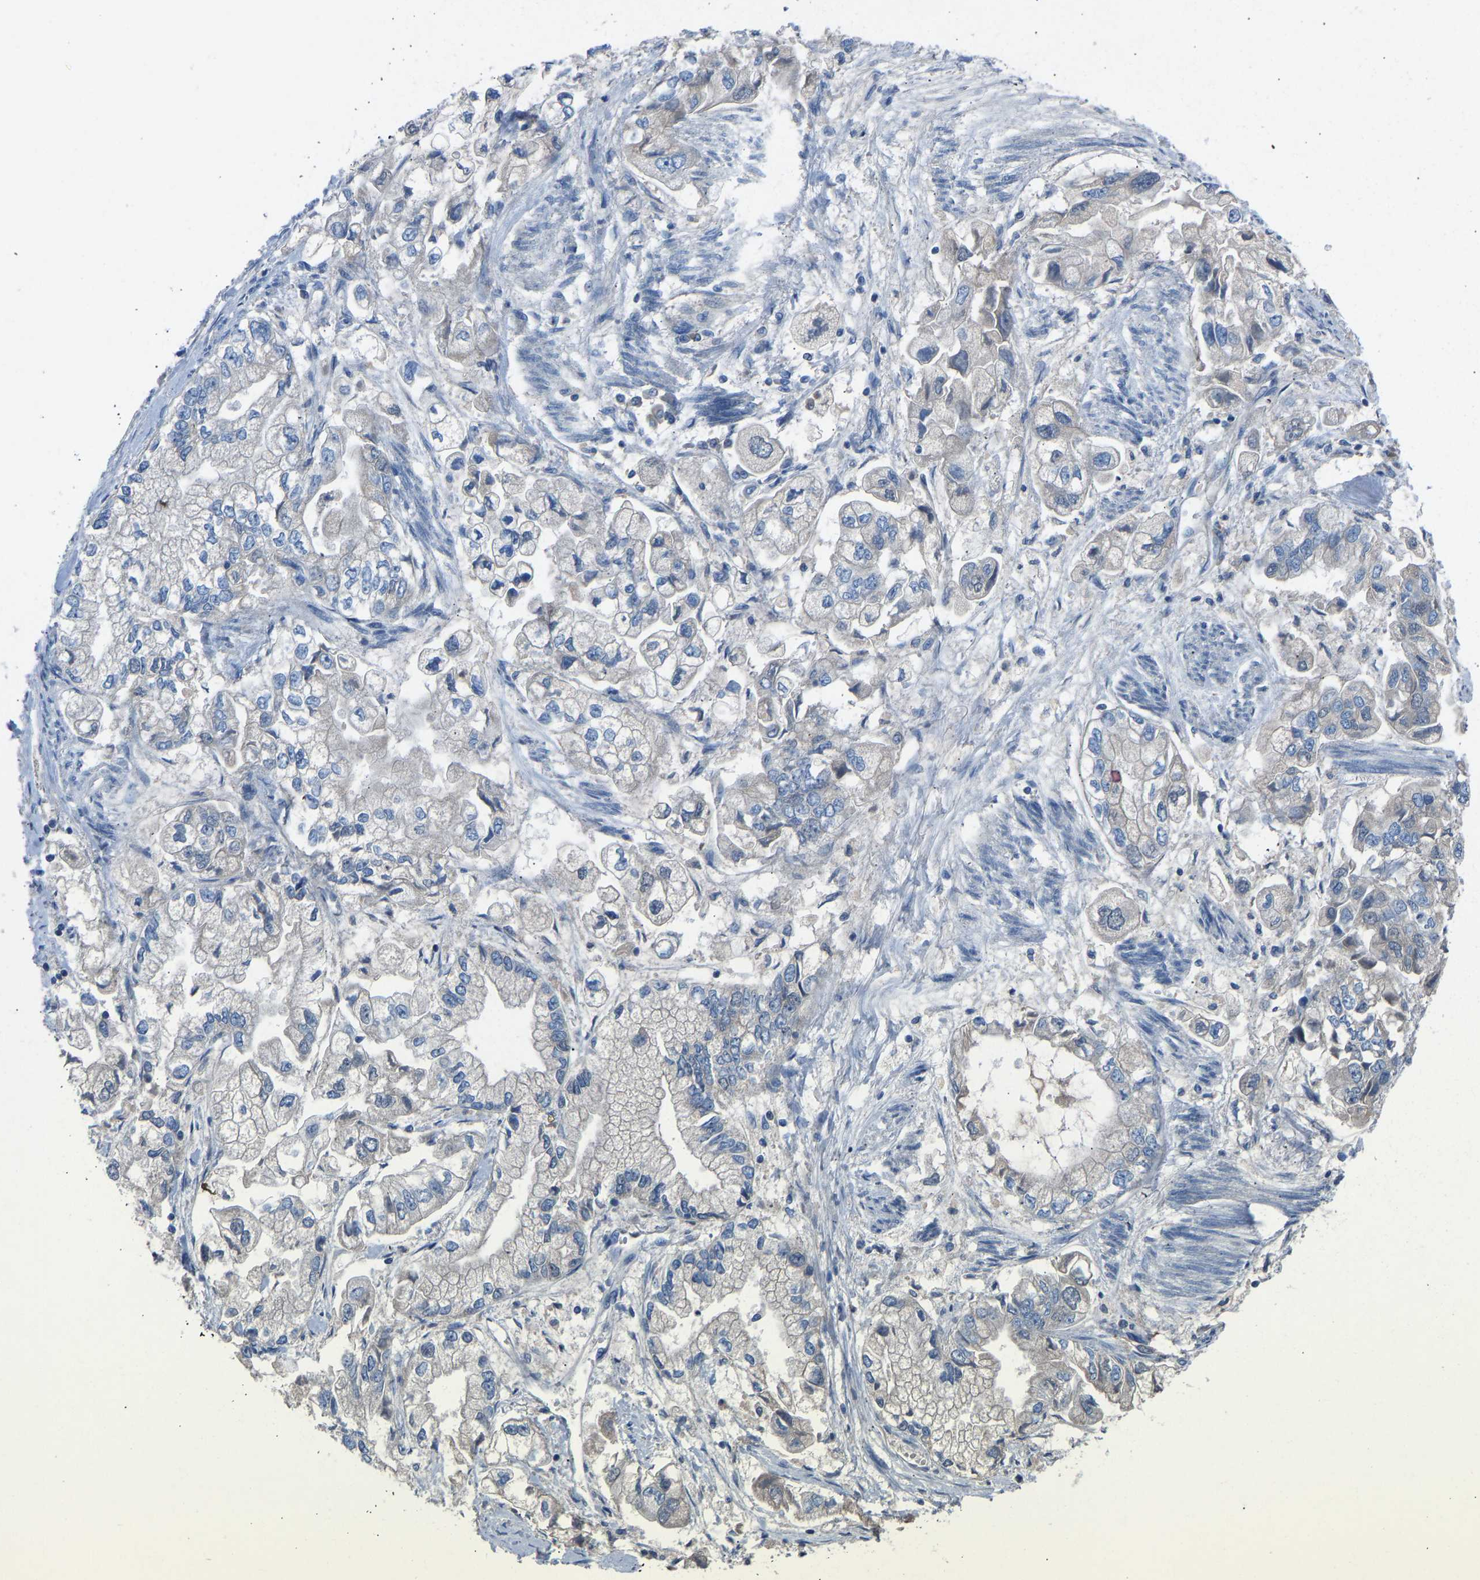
{"staining": {"intensity": "negative", "quantity": "none", "location": "none"}, "tissue": "stomach cancer", "cell_type": "Tumor cells", "image_type": "cancer", "snomed": [{"axis": "morphology", "description": "Normal tissue, NOS"}, {"axis": "morphology", "description": "Adenocarcinoma, NOS"}, {"axis": "topography", "description": "Stomach"}], "caption": "There is no significant staining in tumor cells of stomach cancer. (DAB immunohistochemistry (IHC) with hematoxylin counter stain).", "gene": "GRK6", "patient": {"sex": "male", "age": 62}}